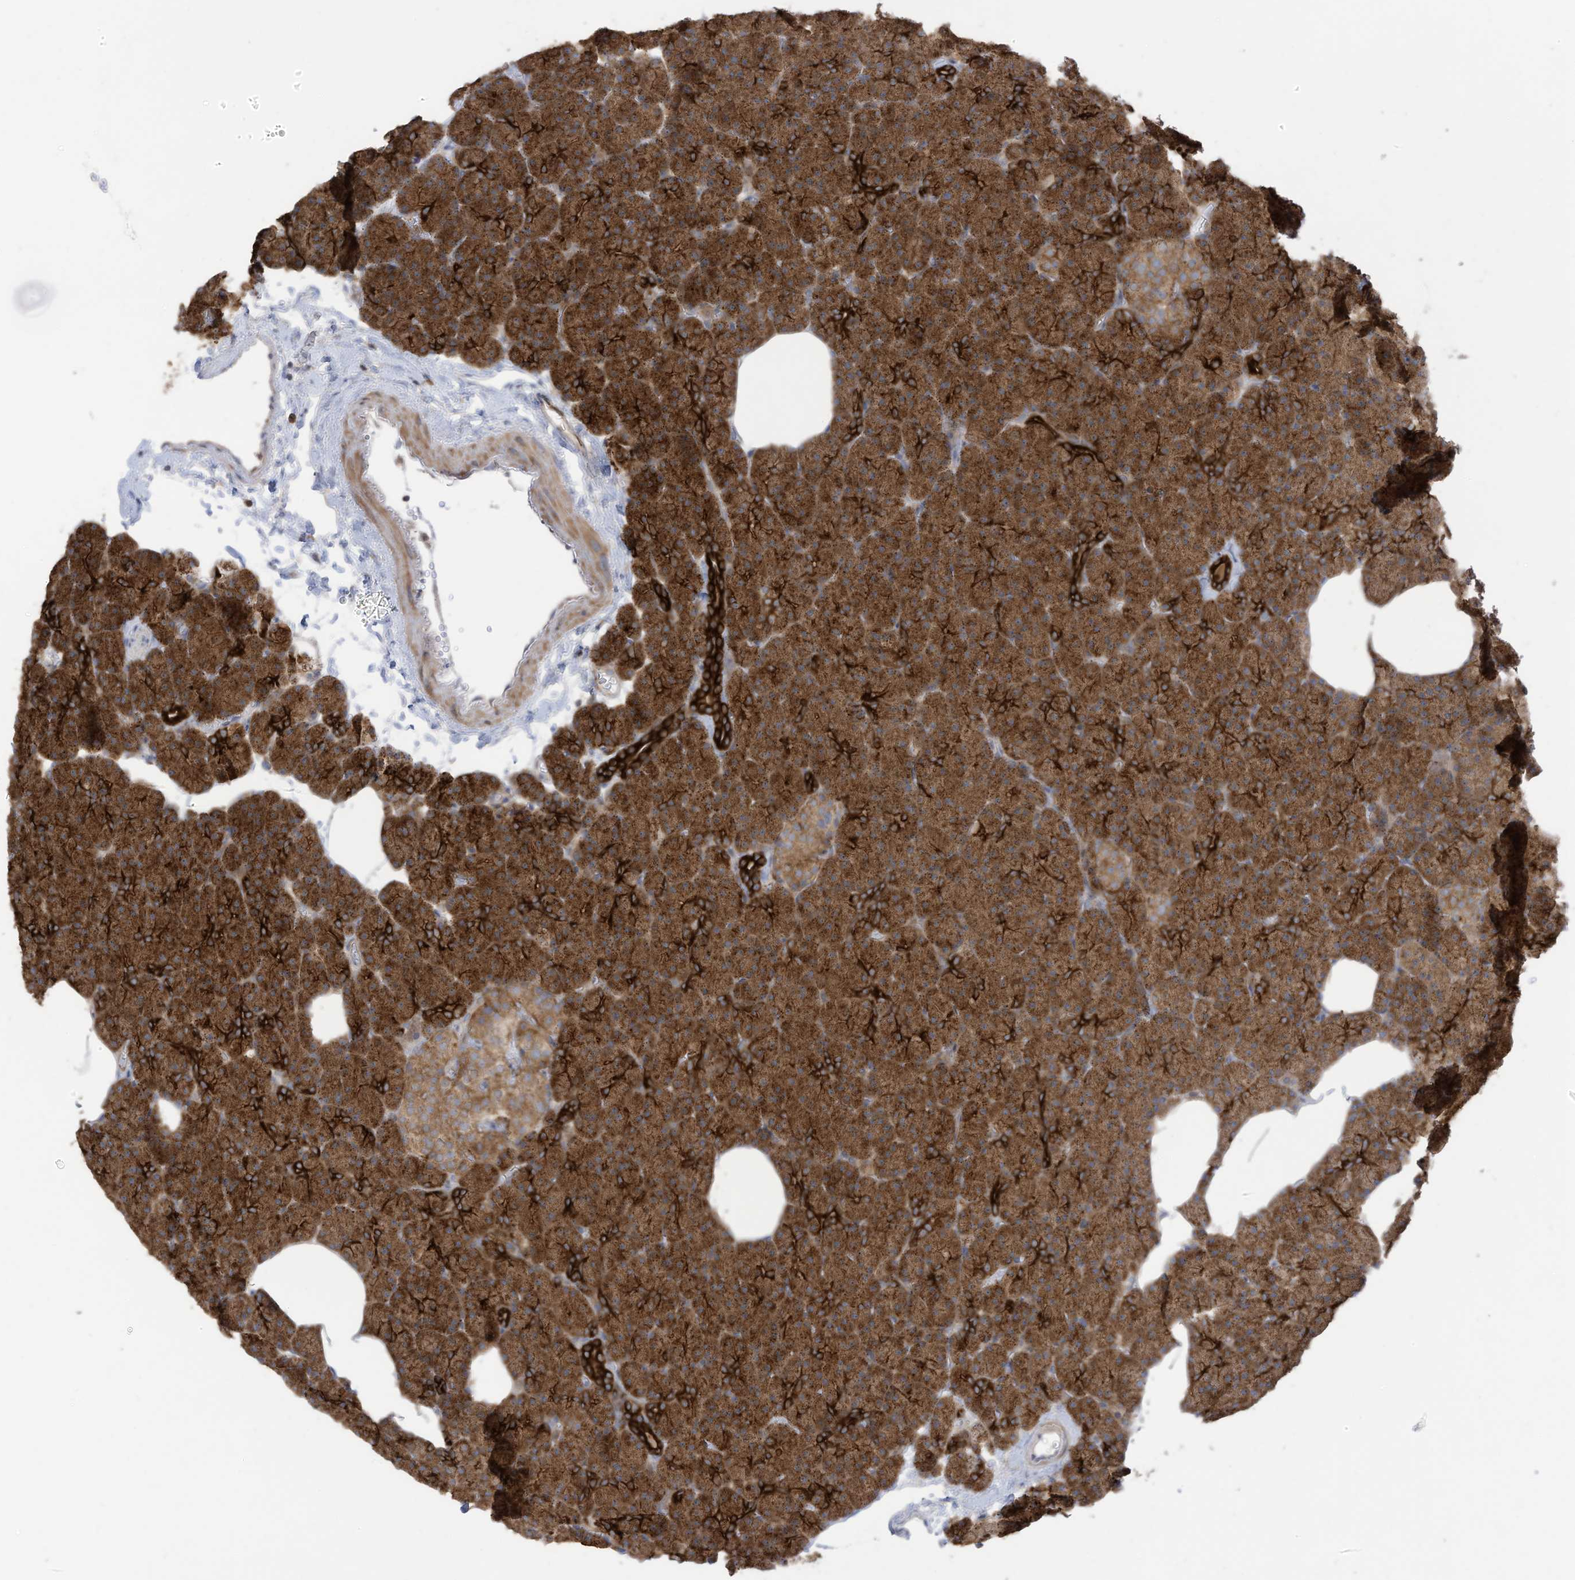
{"staining": {"intensity": "strong", "quantity": ">75%", "location": "cytoplasmic/membranous"}, "tissue": "pancreas", "cell_type": "Exocrine glandular cells", "image_type": "normal", "snomed": [{"axis": "morphology", "description": "Normal tissue, NOS"}, {"axis": "morphology", "description": "Carcinoid, malignant, NOS"}, {"axis": "topography", "description": "Pancreas"}], "caption": "Strong cytoplasmic/membranous staining is seen in approximately >75% of exocrine glandular cells in unremarkable pancreas.", "gene": "CGAS", "patient": {"sex": "female", "age": 35}}